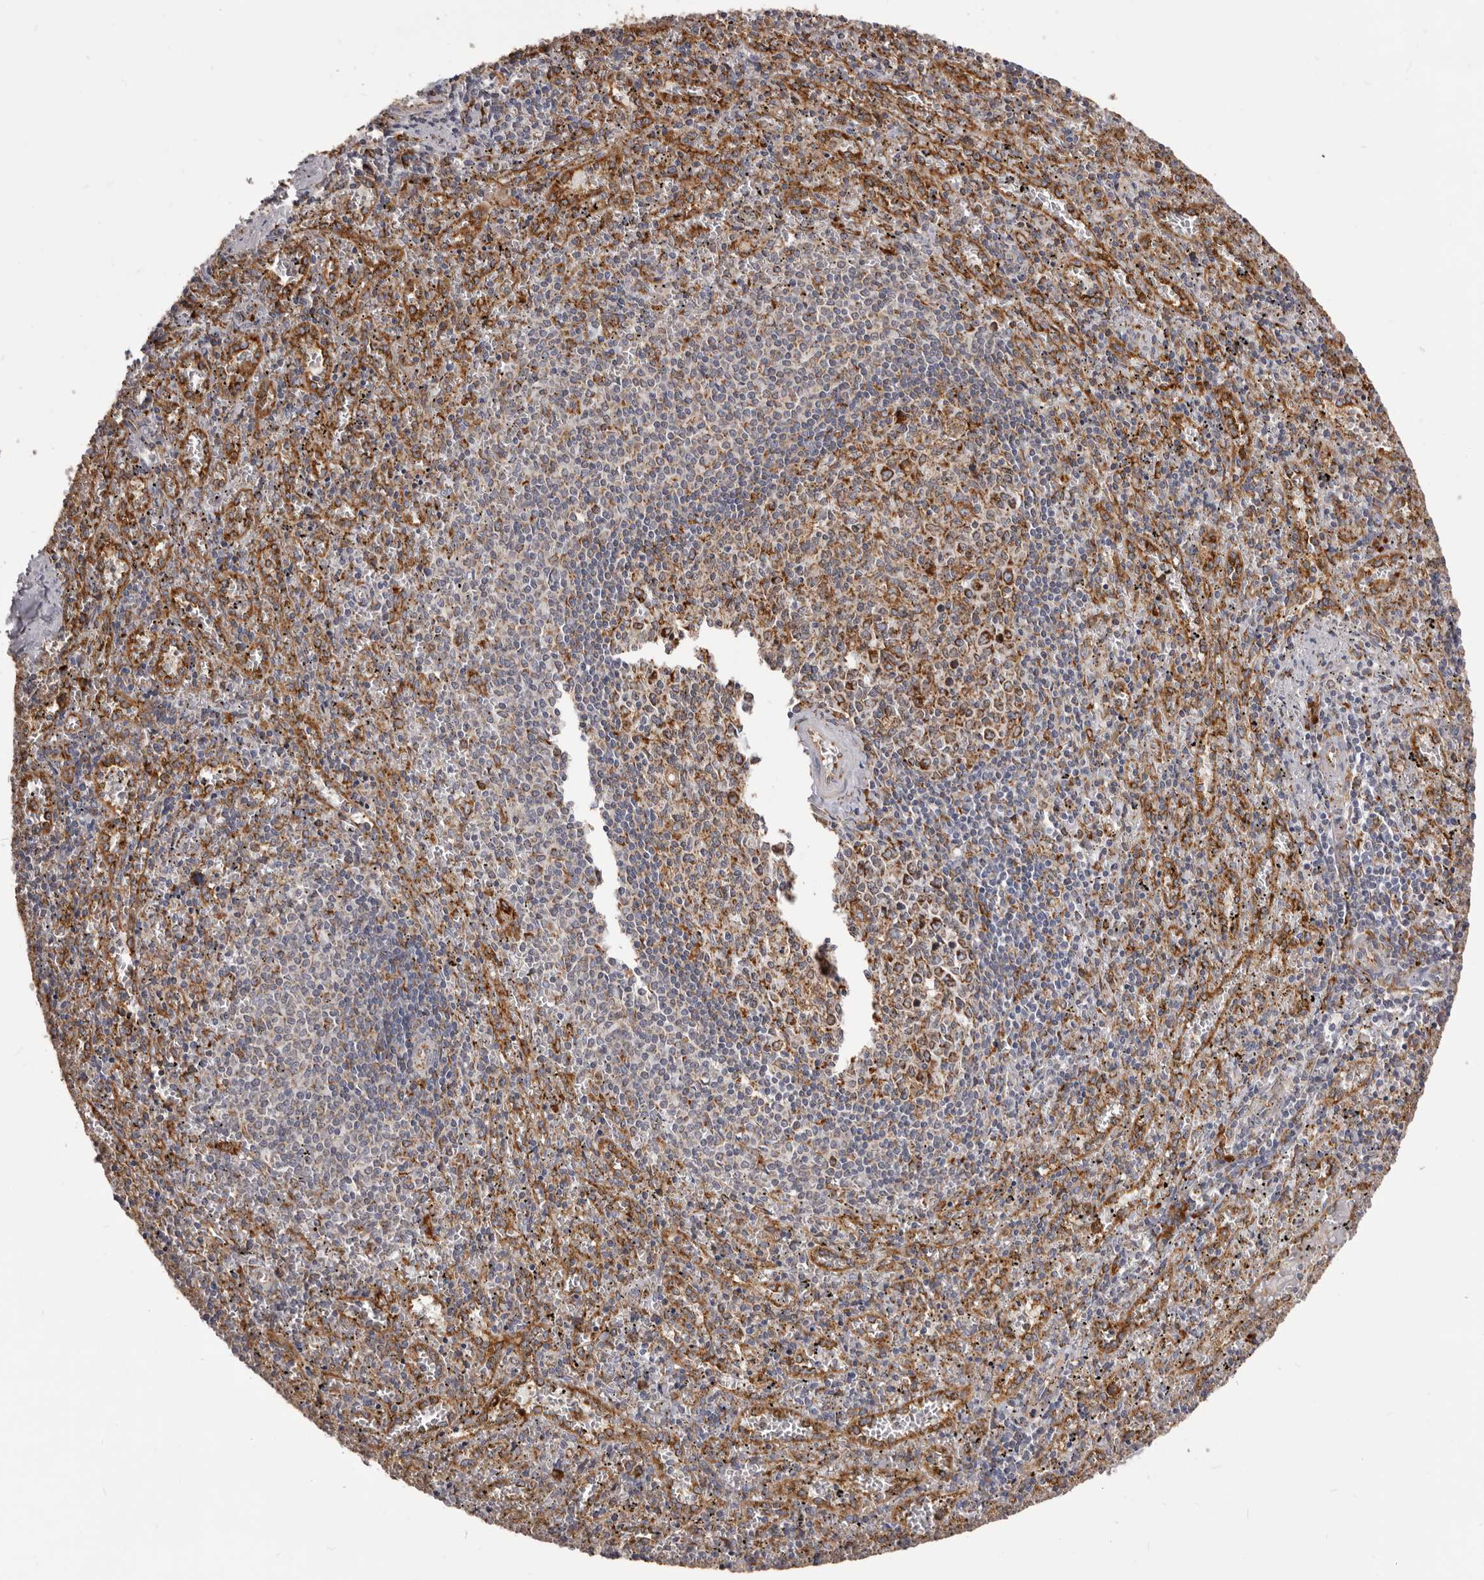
{"staining": {"intensity": "moderate", "quantity": "25%-75%", "location": "cytoplasmic/membranous"}, "tissue": "spleen", "cell_type": "Cells in red pulp", "image_type": "normal", "snomed": [{"axis": "morphology", "description": "Normal tissue, NOS"}, {"axis": "topography", "description": "Spleen"}], "caption": "Cells in red pulp show medium levels of moderate cytoplasmic/membranous positivity in approximately 25%-75% of cells in unremarkable human spleen.", "gene": "QRSL1", "patient": {"sex": "male", "age": 11}}